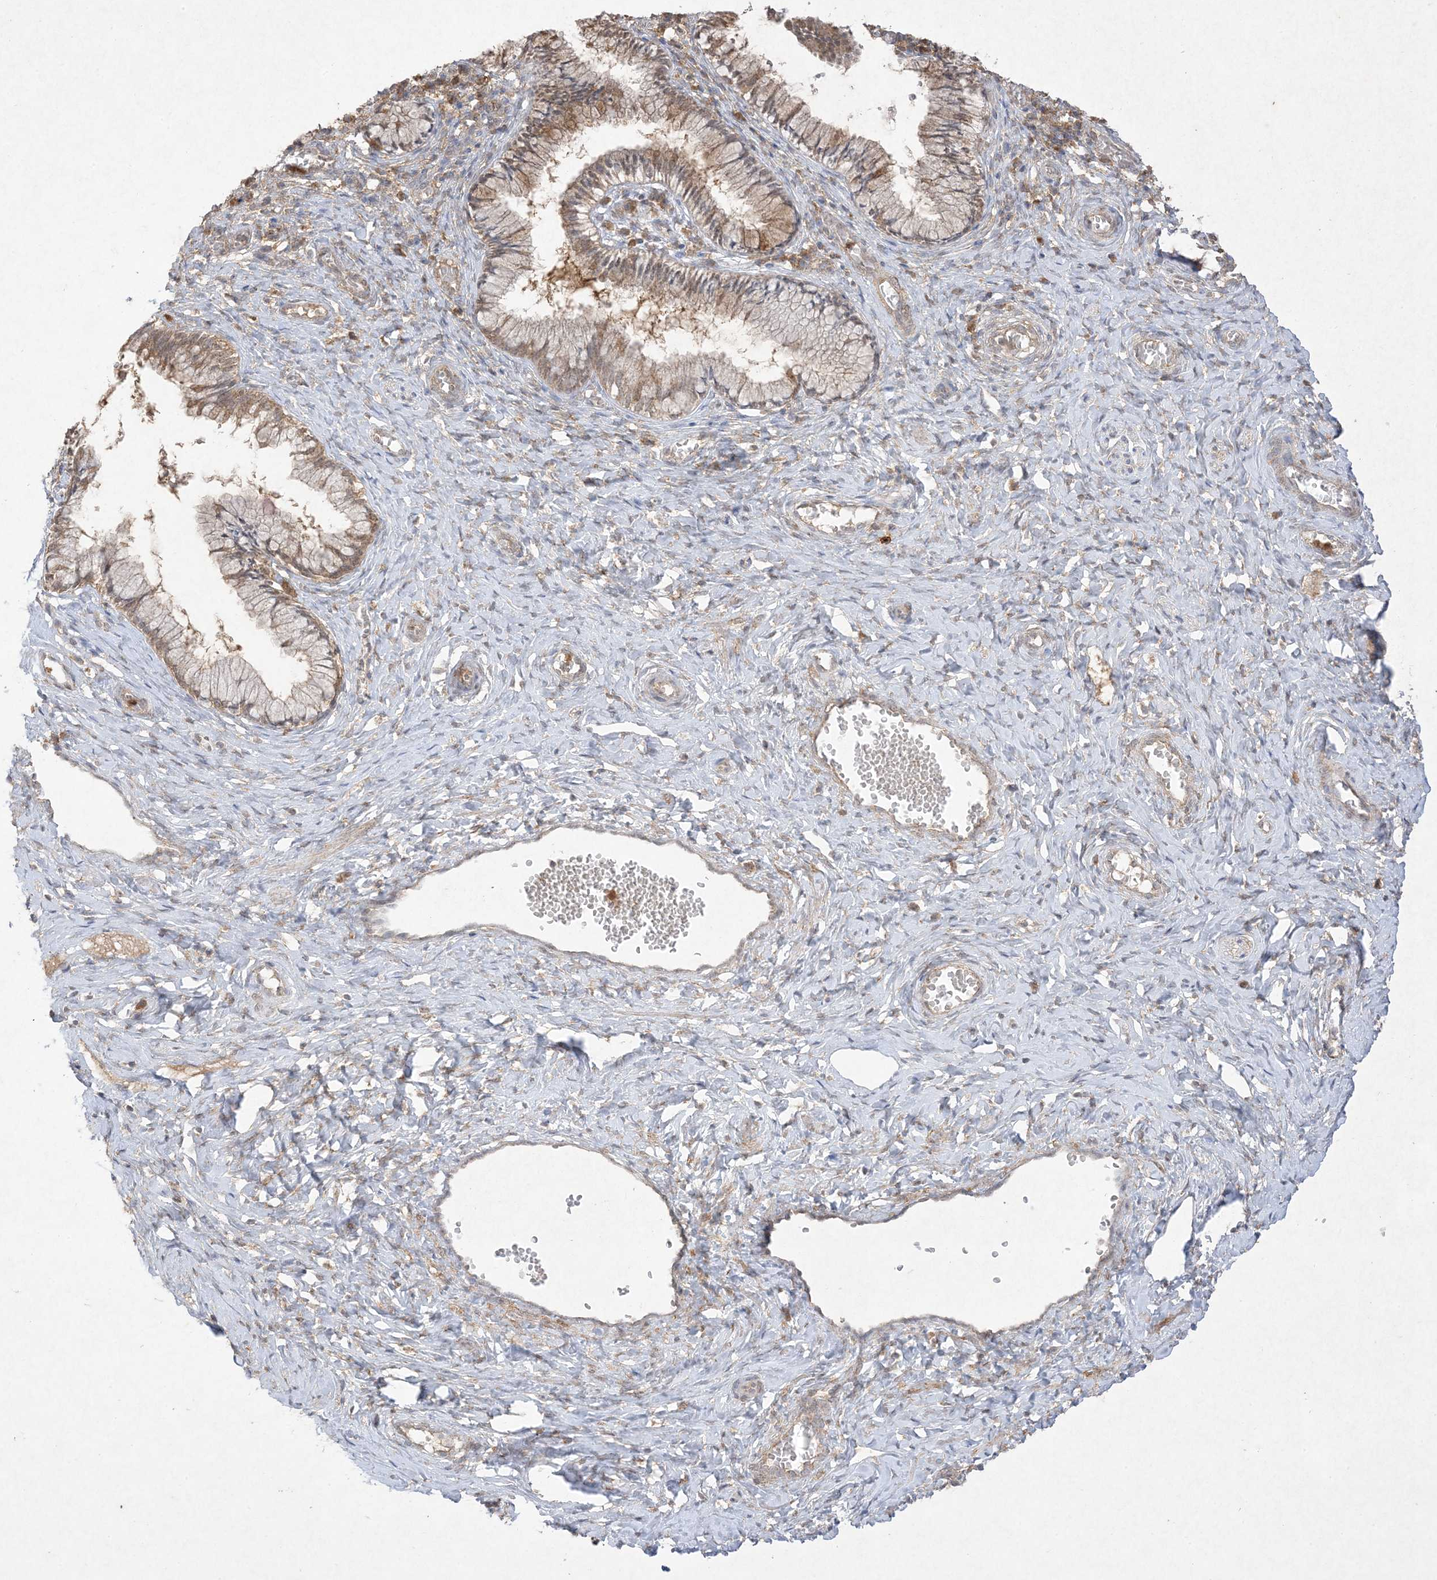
{"staining": {"intensity": "moderate", "quantity": "25%-75%", "location": "cytoplasmic/membranous"}, "tissue": "cervix", "cell_type": "Glandular cells", "image_type": "normal", "snomed": [{"axis": "morphology", "description": "Normal tissue, NOS"}, {"axis": "topography", "description": "Cervix"}], "caption": "High-power microscopy captured an immunohistochemistry histopathology image of benign cervix, revealing moderate cytoplasmic/membranous staining in about 25%-75% of glandular cells.", "gene": "UBE2C", "patient": {"sex": "female", "age": 27}}